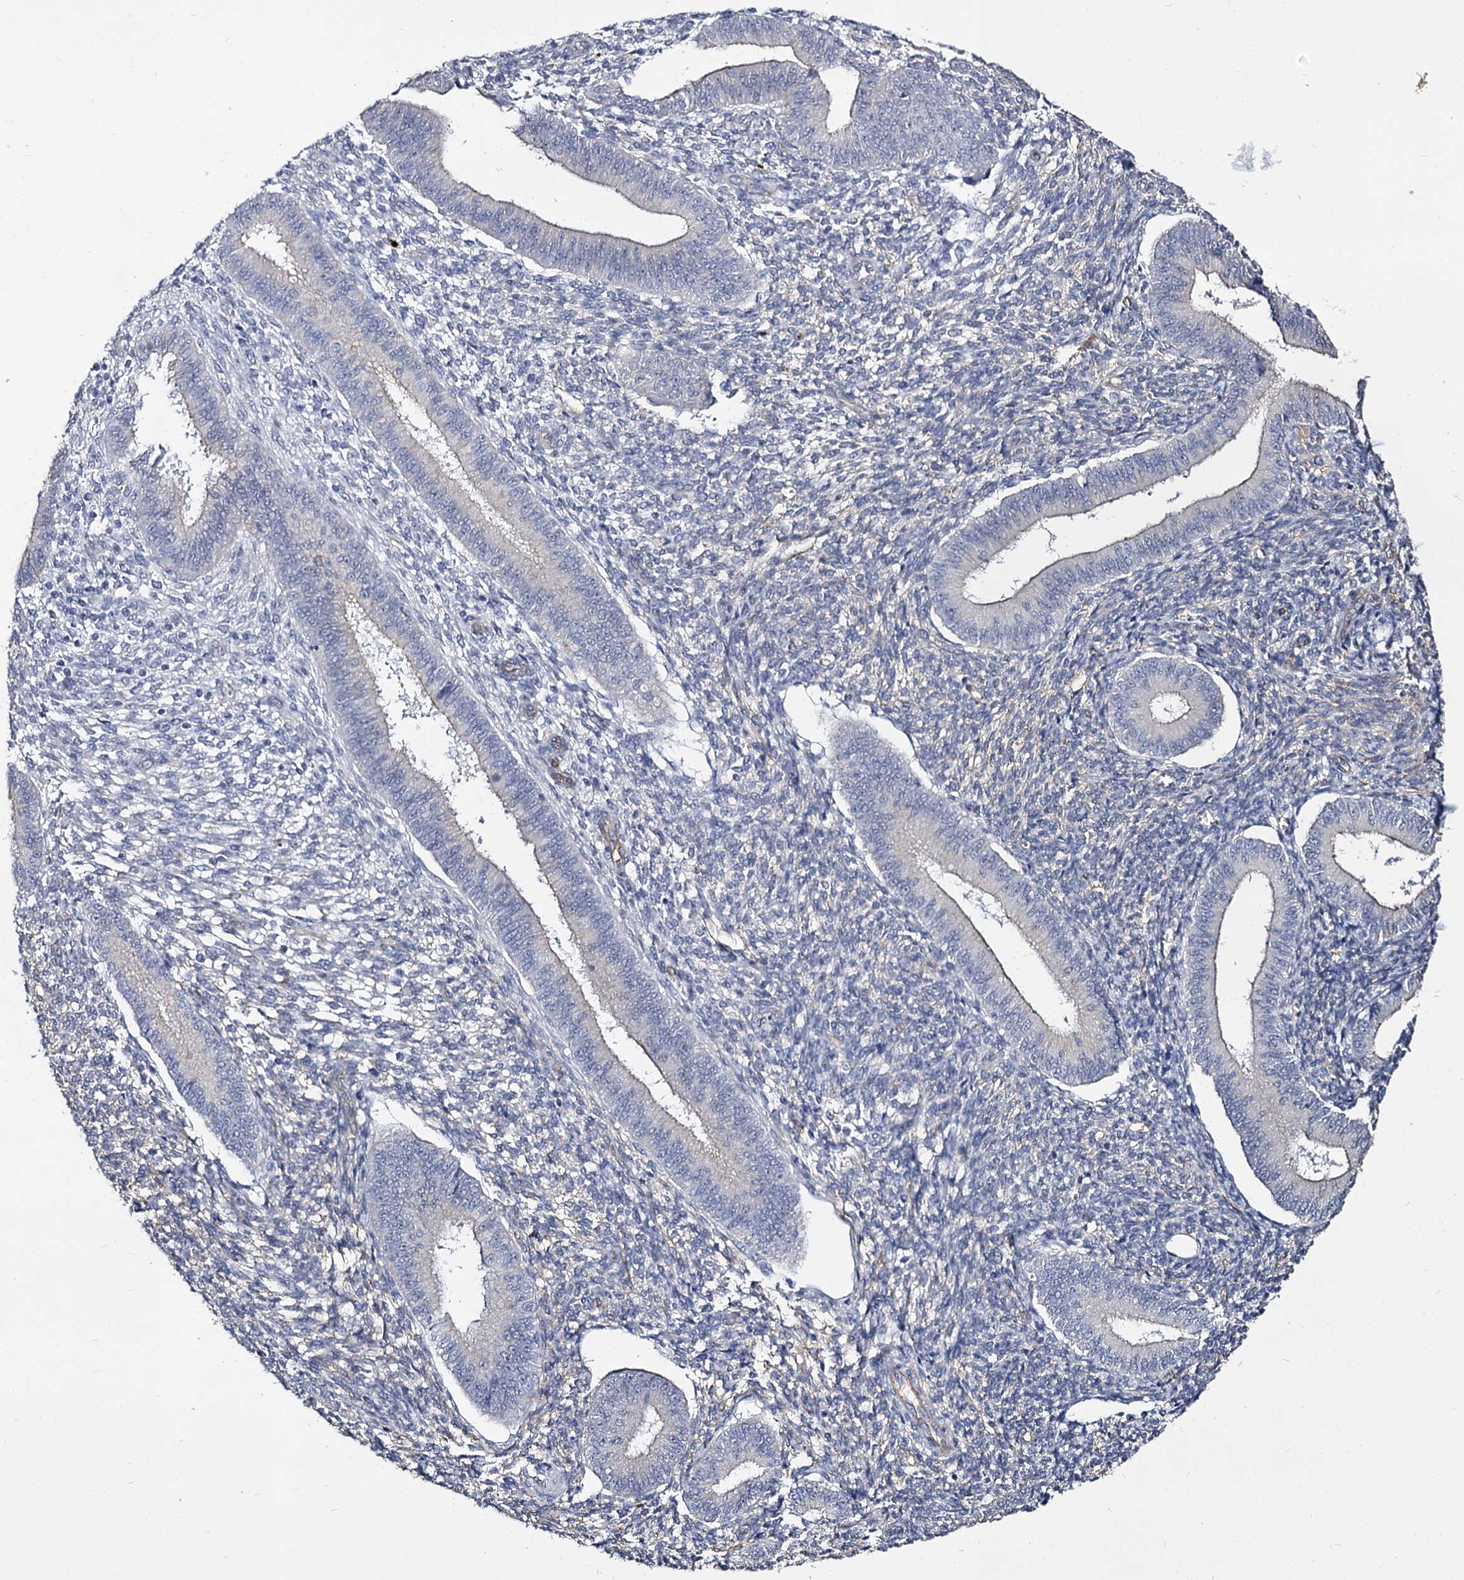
{"staining": {"intensity": "negative", "quantity": "none", "location": "none"}, "tissue": "endometrium", "cell_type": "Cells in endometrial stroma", "image_type": "normal", "snomed": [{"axis": "morphology", "description": "Normal tissue, NOS"}, {"axis": "topography", "description": "Uterus"}, {"axis": "topography", "description": "Endometrium"}], "caption": "Immunohistochemistry (IHC) of benign endometrium reveals no positivity in cells in endometrial stroma. The staining is performed using DAB brown chromogen with nuclei counter-stained in using hematoxylin.", "gene": "CBFB", "patient": {"sex": "female", "age": 48}}